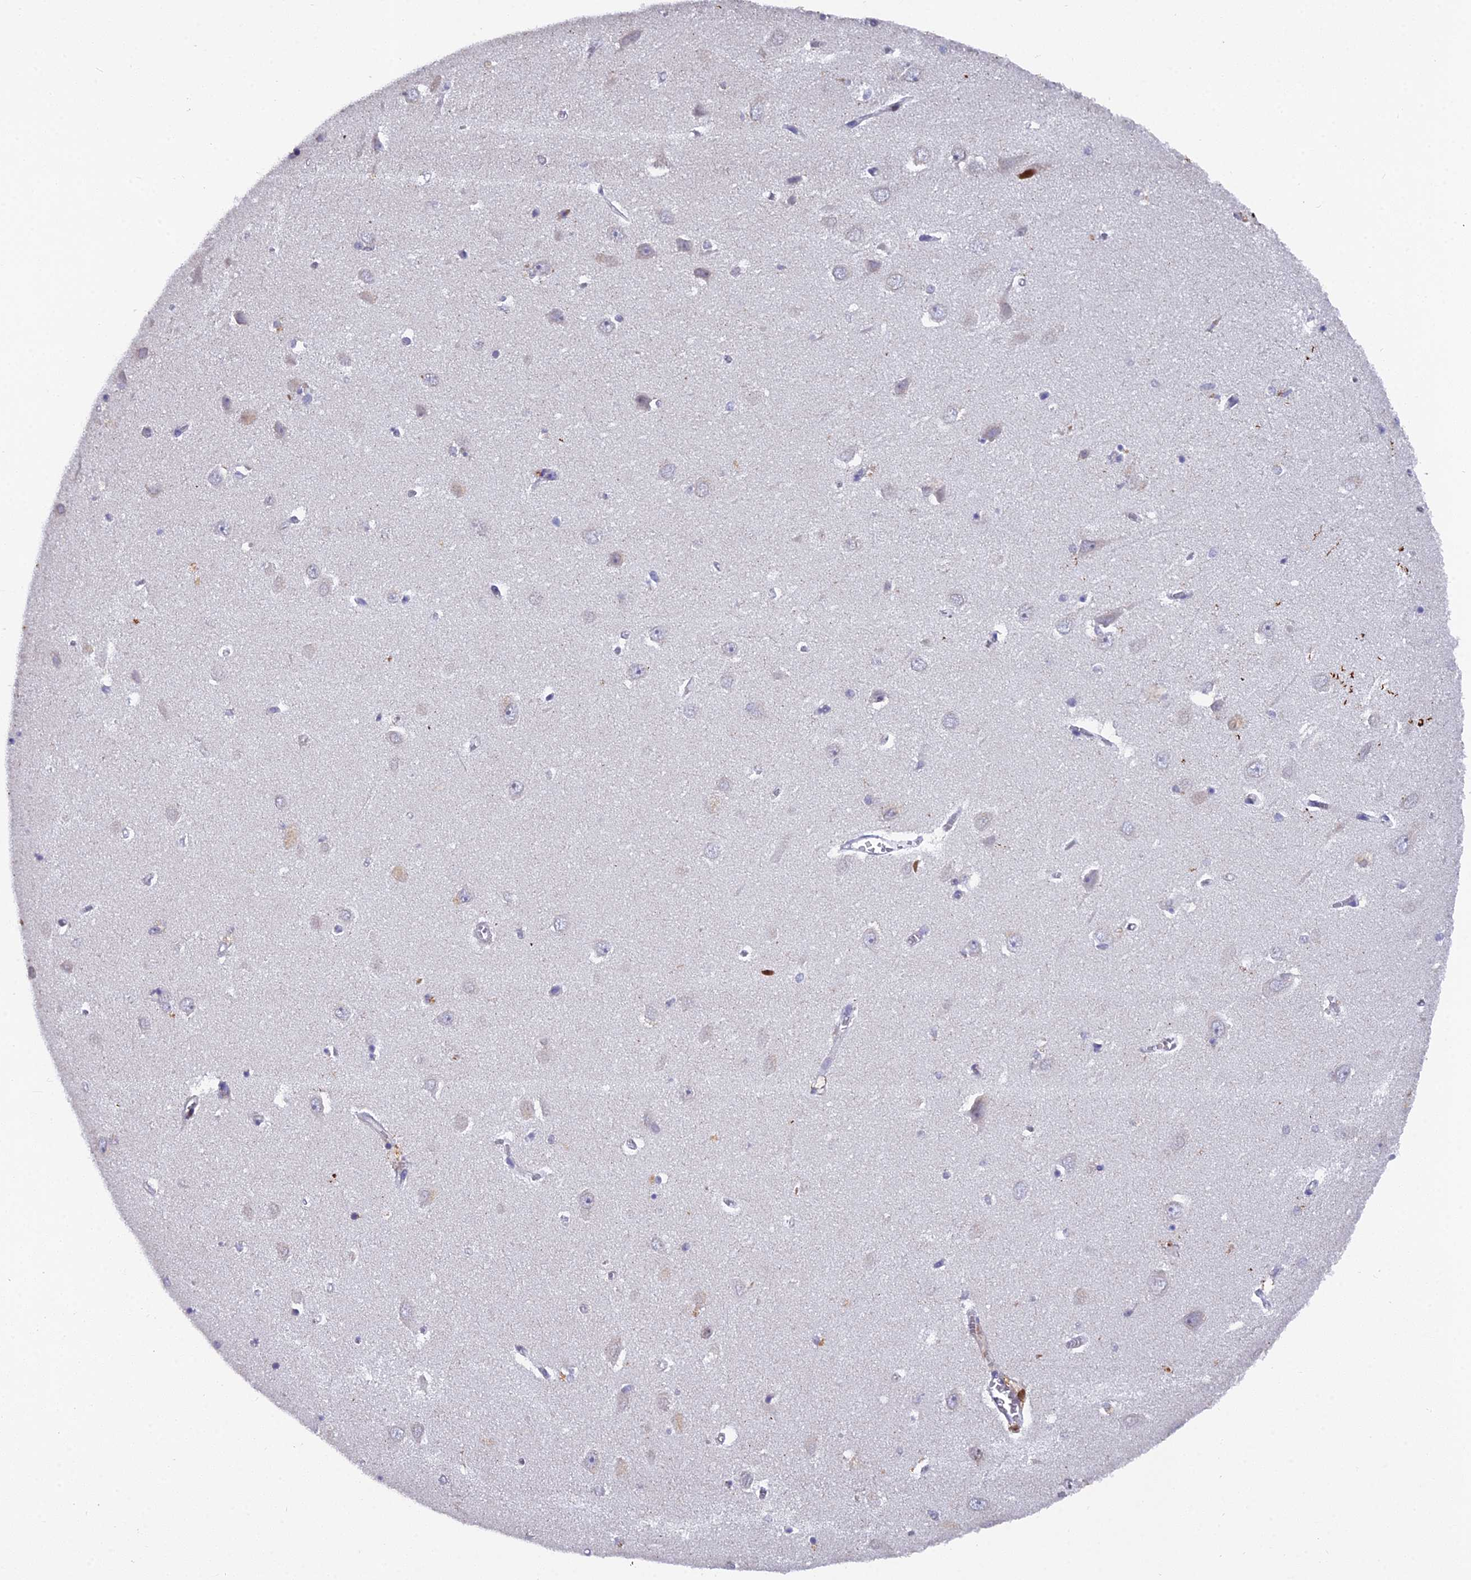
{"staining": {"intensity": "negative", "quantity": "none", "location": "none"}, "tissue": "hippocampus", "cell_type": "Glial cells", "image_type": "normal", "snomed": [{"axis": "morphology", "description": "Normal tissue, NOS"}, {"axis": "topography", "description": "Hippocampus"}], "caption": "Immunohistochemistry (IHC) image of normal hippocampus stained for a protein (brown), which displays no positivity in glial cells.", "gene": "GALK2", "patient": {"sex": "female", "age": 64}}